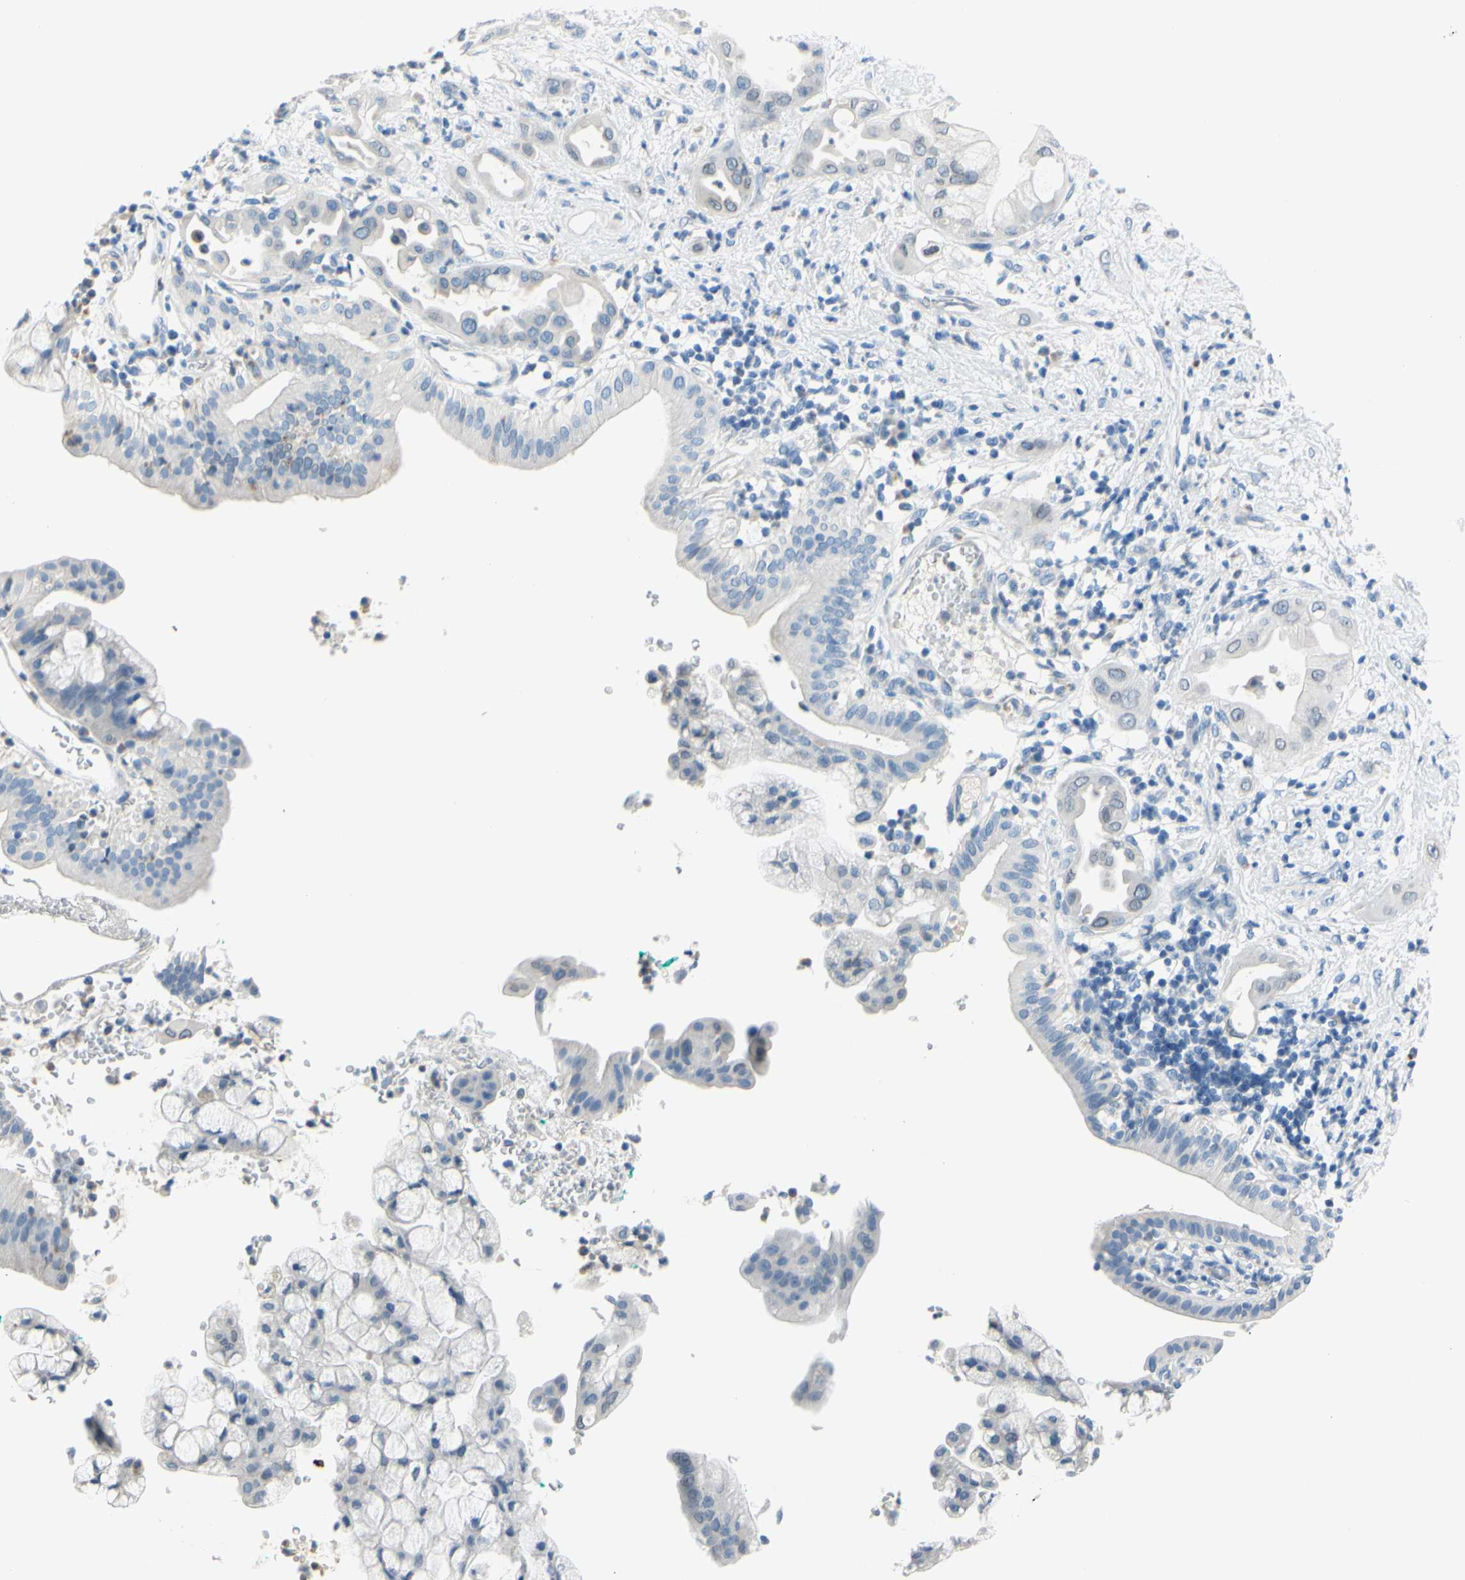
{"staining": {"intensity": "negative", "quantity": "none", "location": "none"}, "tissue": "pancreatic cancer", "cell_type": "Tumor cells", "image_type": "cancer", "snomed": [{"axis": "morphology", "description": "Adenocarcinoma, NOS"}, {"axis": "morphology", "description": "Adenocarcinoma, metastatic, NOS"}, {"axis": "topography", "description": "Lymph node"}, {"axis": "topography", "description": "Pancreas"}, {"axis": "topography", "description": "Duodenum"}], "caption": "The image shows no staining of tumor cells in pancreatic cancer (adenocarcinoma).", "gene": "DCT", "patient": {"sex": "female", "age": 64}}